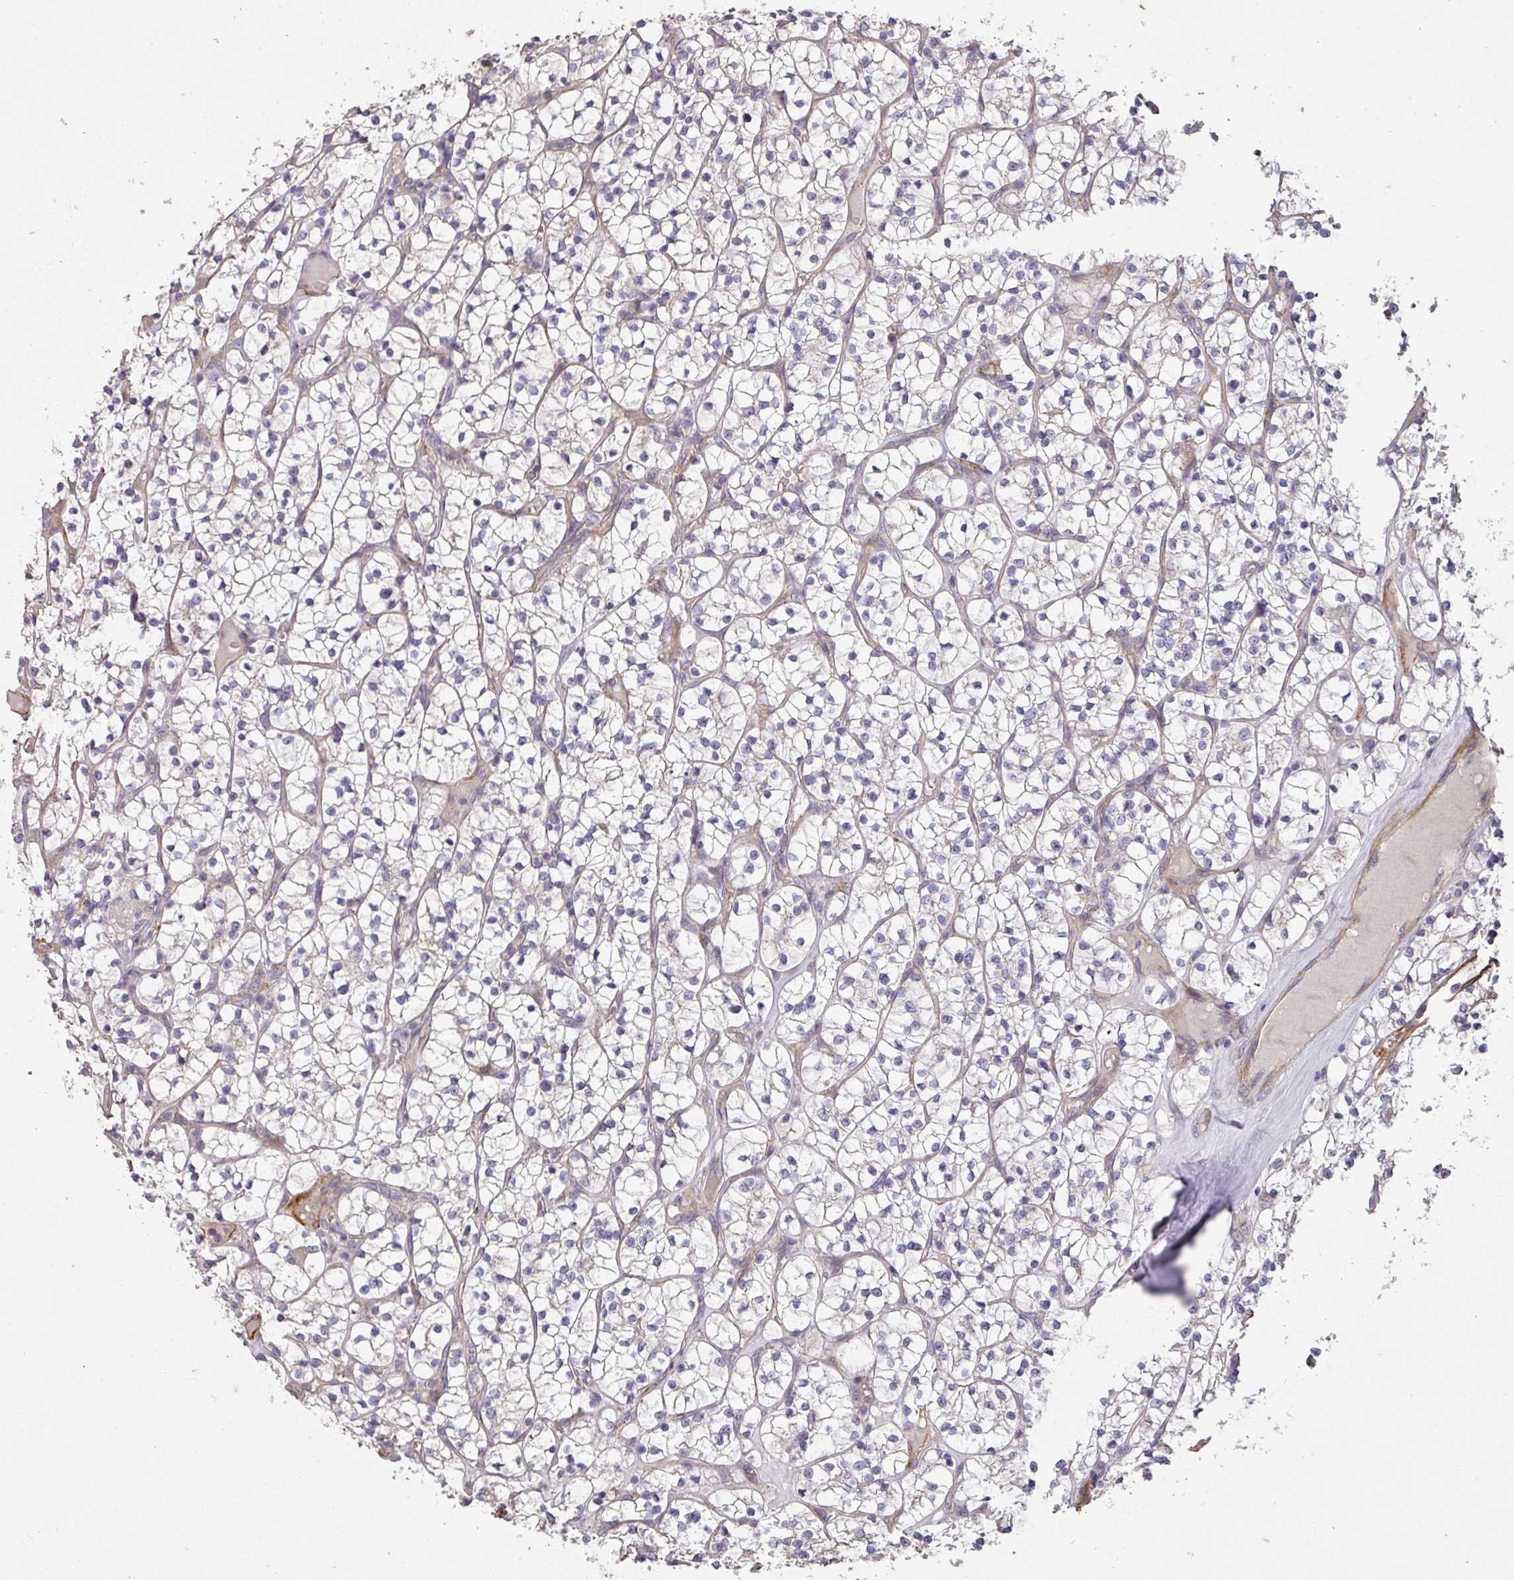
{"staining": {"intensity": "negative", "quantity": "none", "location": "none"}, "tissue": "renal cancer", "cell_type": "Tumor cells", "image_type": "cancer", "snomed": [{"axis": "morphology", "description": "Adenocarcinoma, NOS"}, {"axis": "topography", "description": "Kidney"}], "caption": "IHC image of neoplastic tissue: renal cancer stained with DAB shows no significant protein expression in tumor cells.", "gene": "PCDH1", "patient": {"sex": "female", "age": 64}}